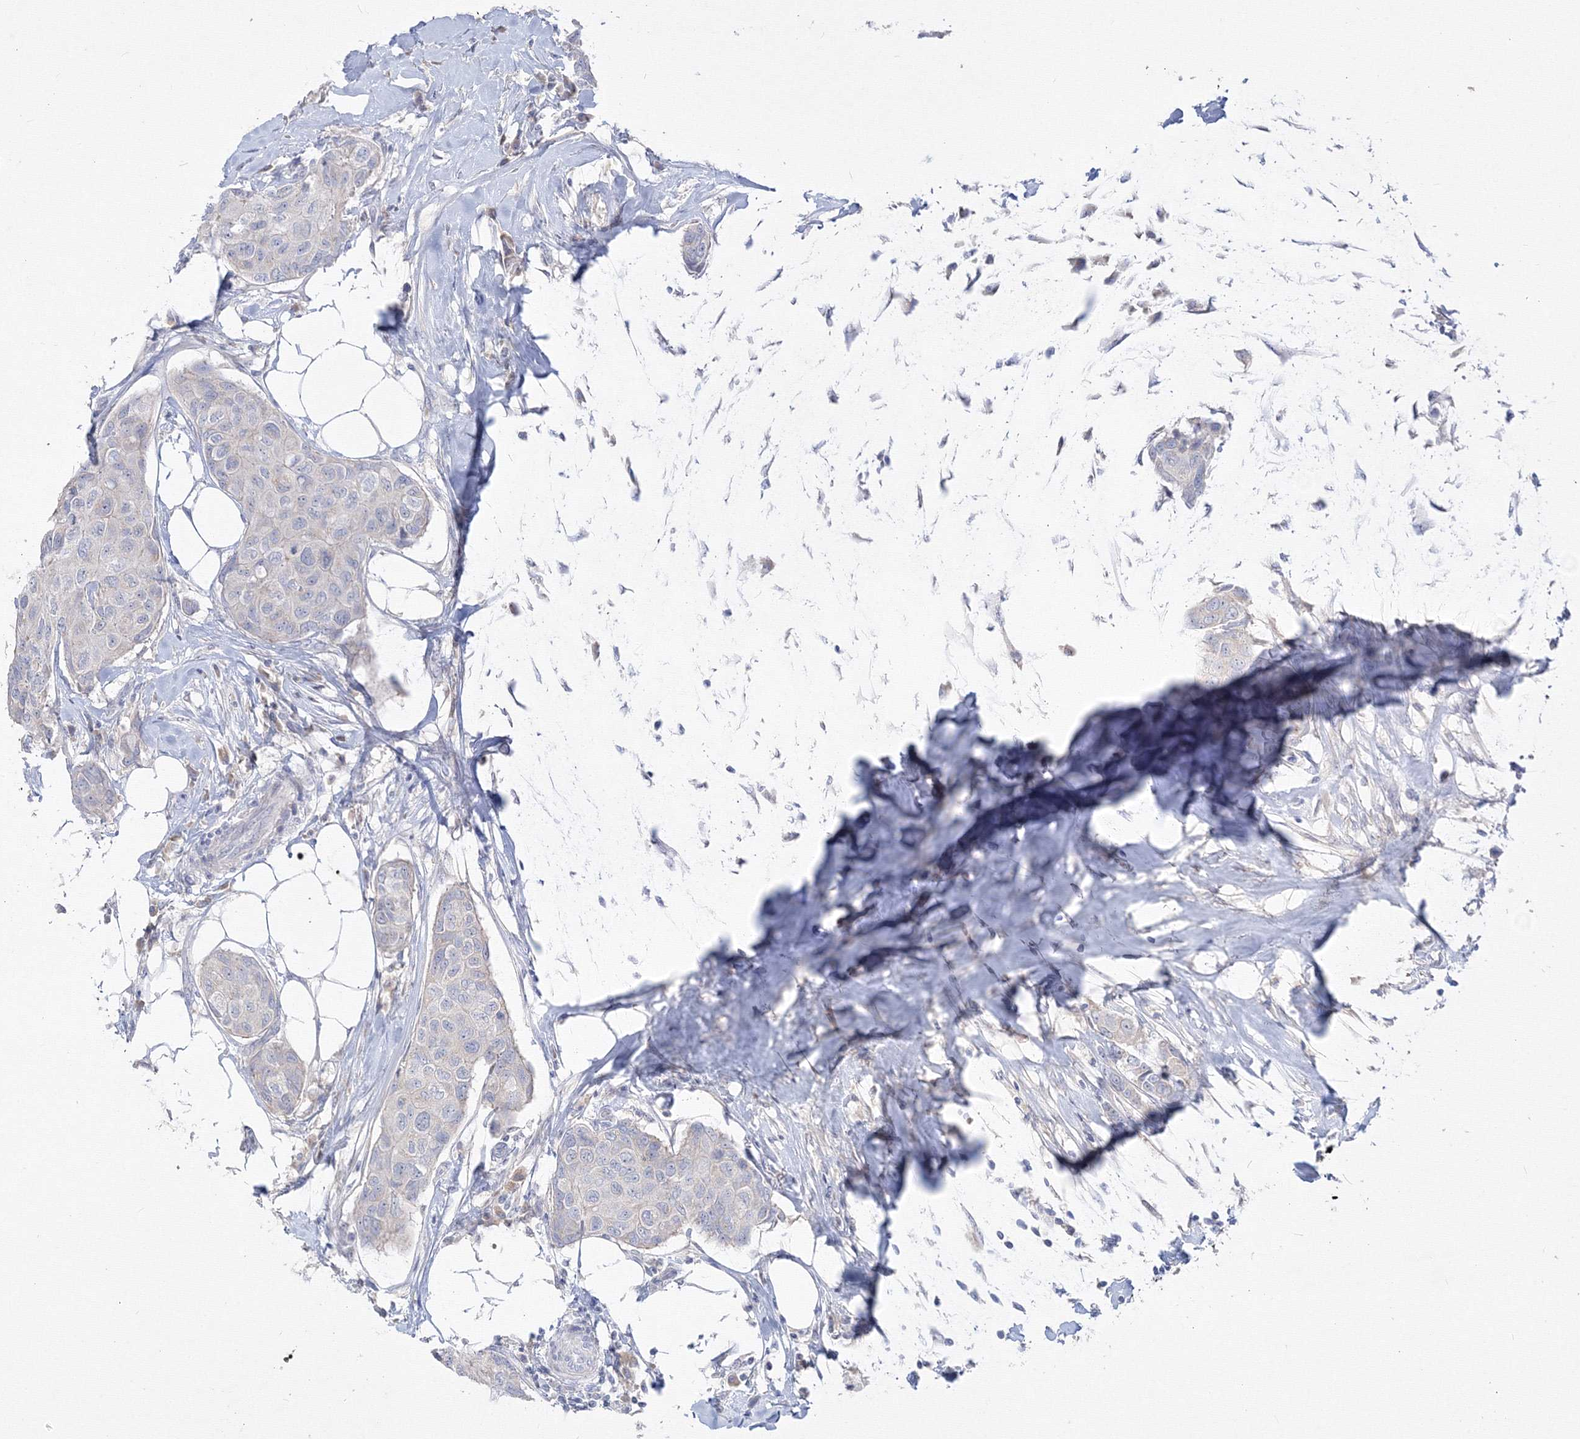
{"staining": {"intensity": "negative", "quantity": "none", "location": "none"}, "tissue": "breast cancer", "cell_type": "Tumor cells", "image_type": "cancer", "snomed": [{"axis": "morphology", "description": "Duct carcinoma"}, {"axis": "topography", "description": "Breast"}], "caption": "Immunohistochemical staining of breast invasive ductal carcinoma demonstrates no significant positivity in tumor cells.", "gene": "FBXL8", "patient": {"sex": "female", "age": 80}}